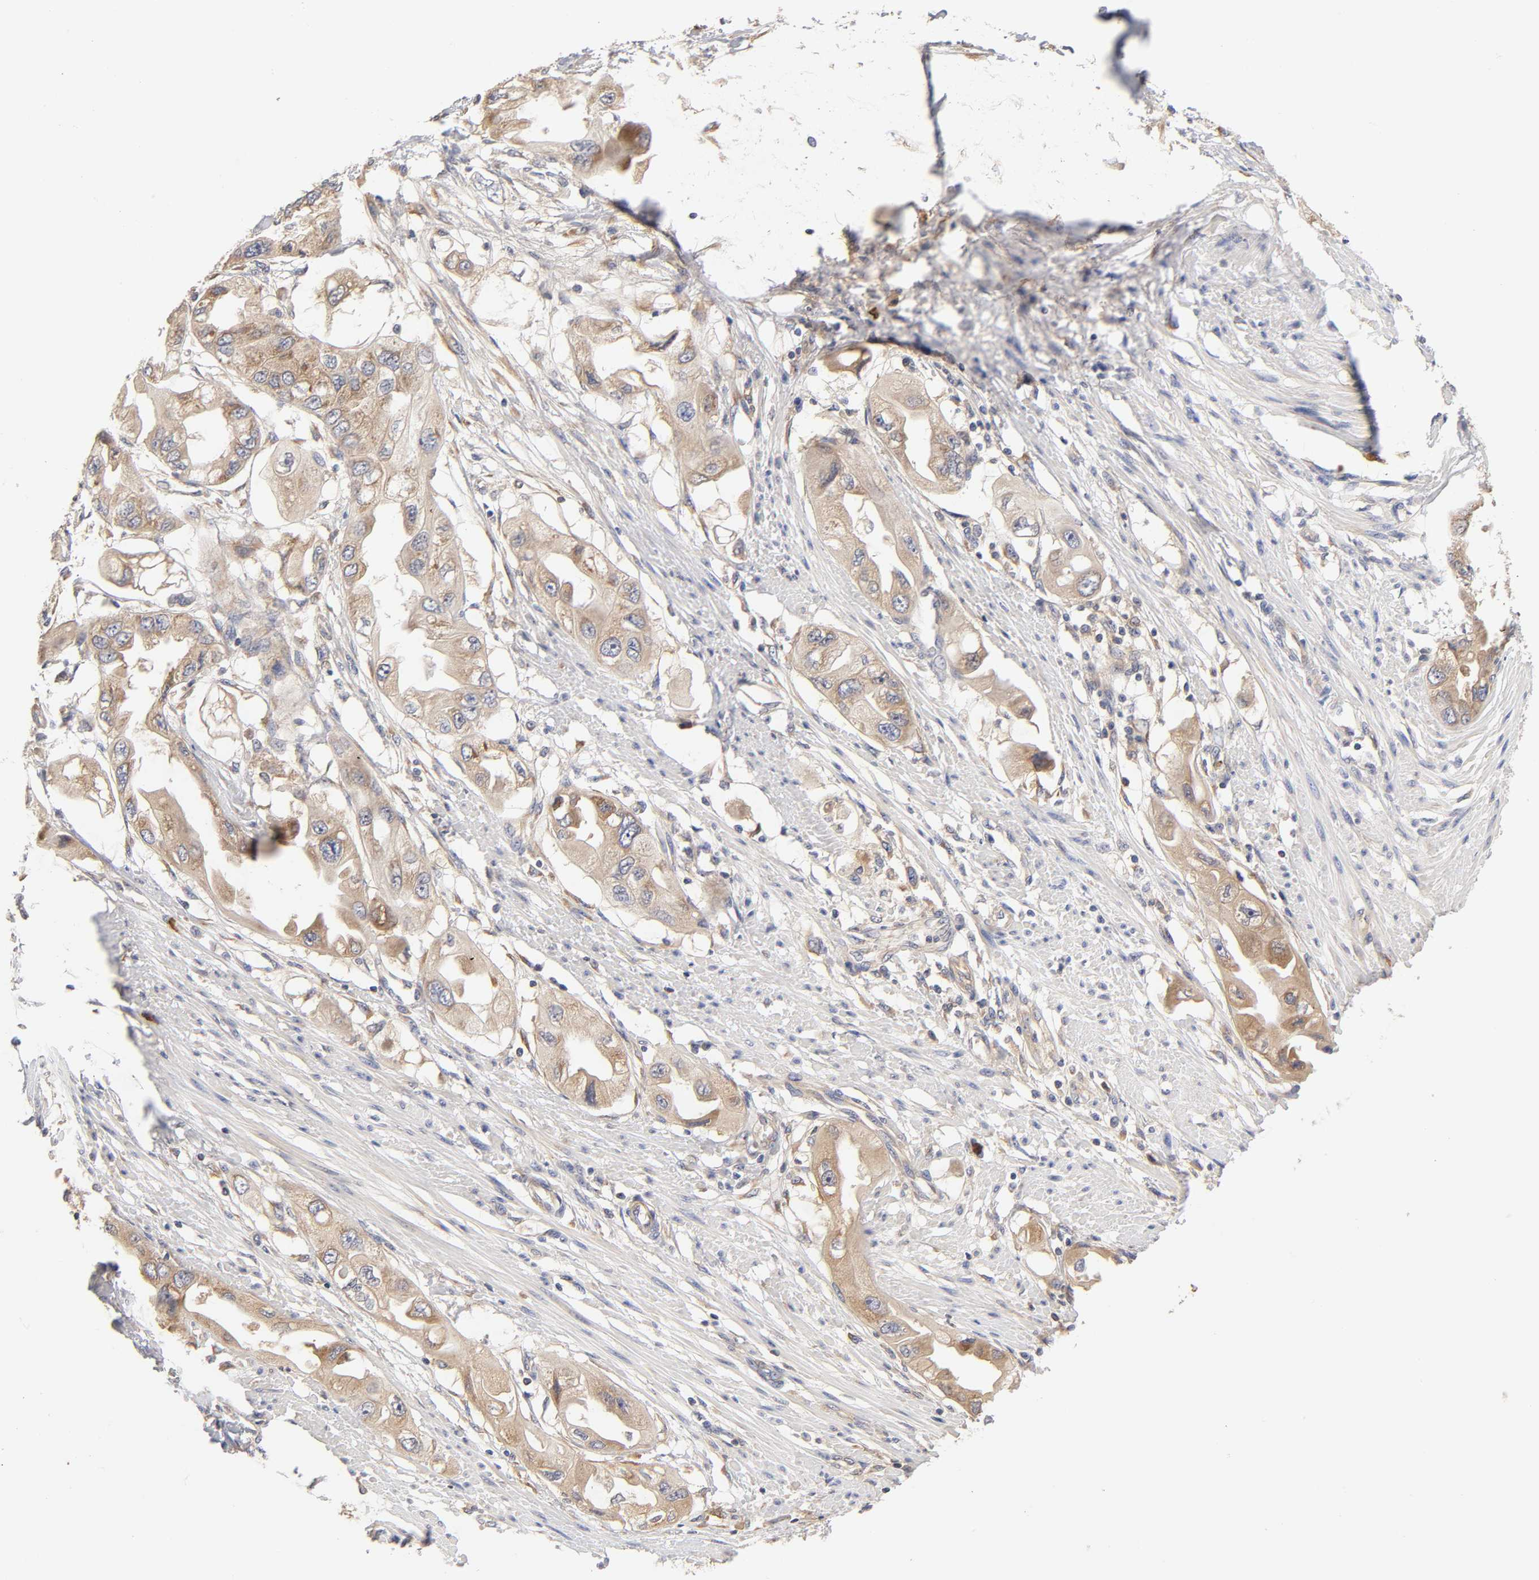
{"staining": {"intensity": "moderate", "quantity": ">75%", "location": "cytoplasmic/membranous"}, "tissue": "endometrial cancer", "cell_type": "Tumor cells", "image_type": "cancer", "snomed": [{"axis": "morphology", "description": "Adenocarcinoma, NOS"}, {"axis": "topography", "description": "Endometrium"}], "caption": "There is medium levels of moderate cytoplasmic/membranous staining in tumor cells of endometrial cancer (adenocarcinoma), as demonstrated by immunohistochemical staining (brown color).", "gene": "RPS29", "patient": {"sex": "female", "age": 67}}